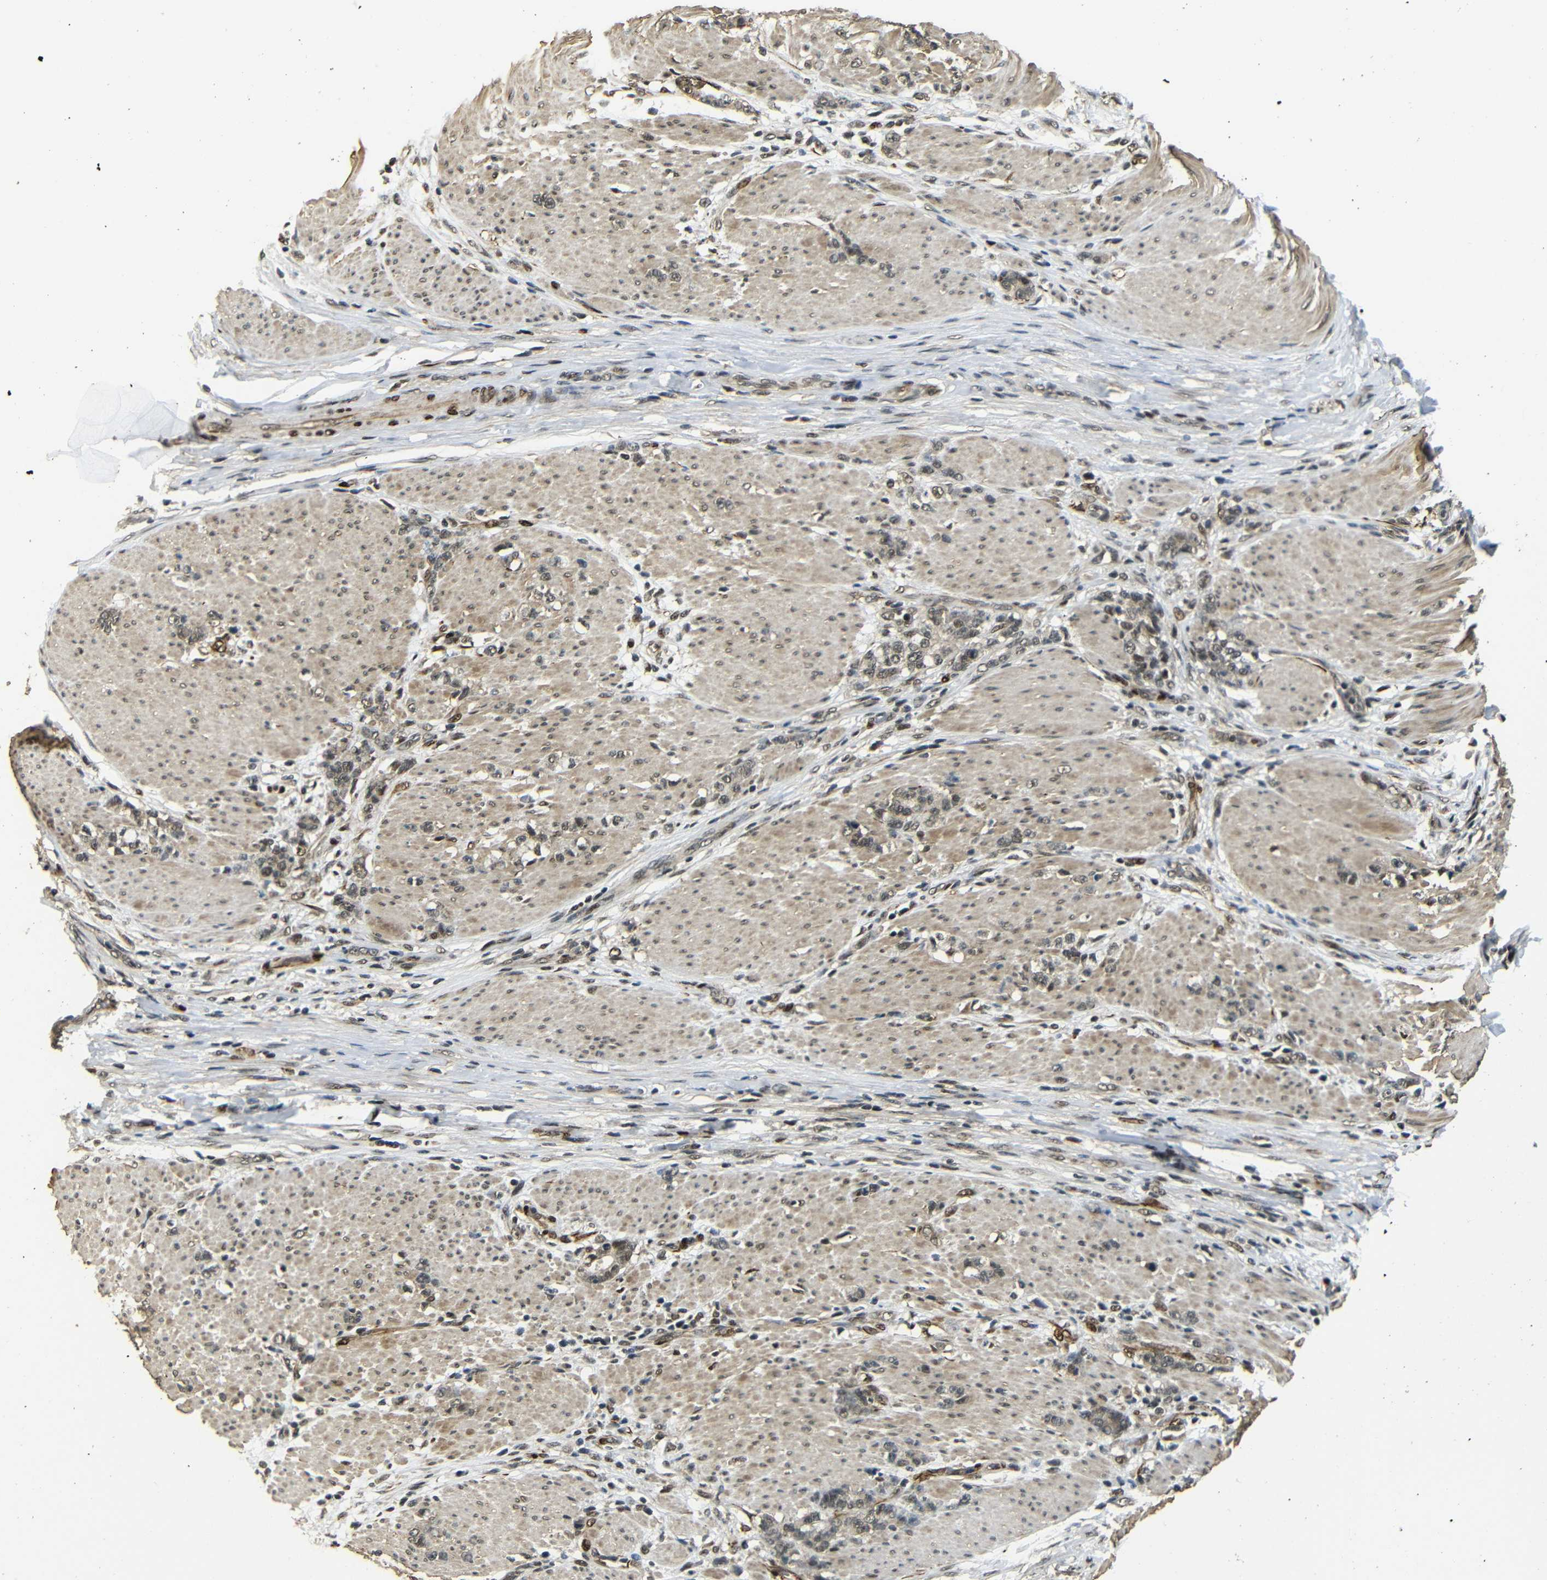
{"staining": {"intensity": "moderate", "quantity": ">75%", "location": "cytoplasmic/membranous,nuclear"}, "tissue": "stomach cancer", "cell_type": "Tumor cells", "image_type": "cancer", "snomed": [{"axis": "morphology", "description": "Adenocarcinoma, NOS"}, {"axis": "topography", "description": "Stomach, lower"}], "caption": "Immunohistochemistry (IHC) photomicrograph of neoplastic tissue: stomach cancer stained using IHC displays medium levels of moderate protein expression localized specifically in the cytoplasmic/membranous and nuclear of tumor cells, appearing as a cytoplasmic/membranous and nuclear brown color.", "gene": "TBX2", "patient": {"sex": "male", "age": 88}}